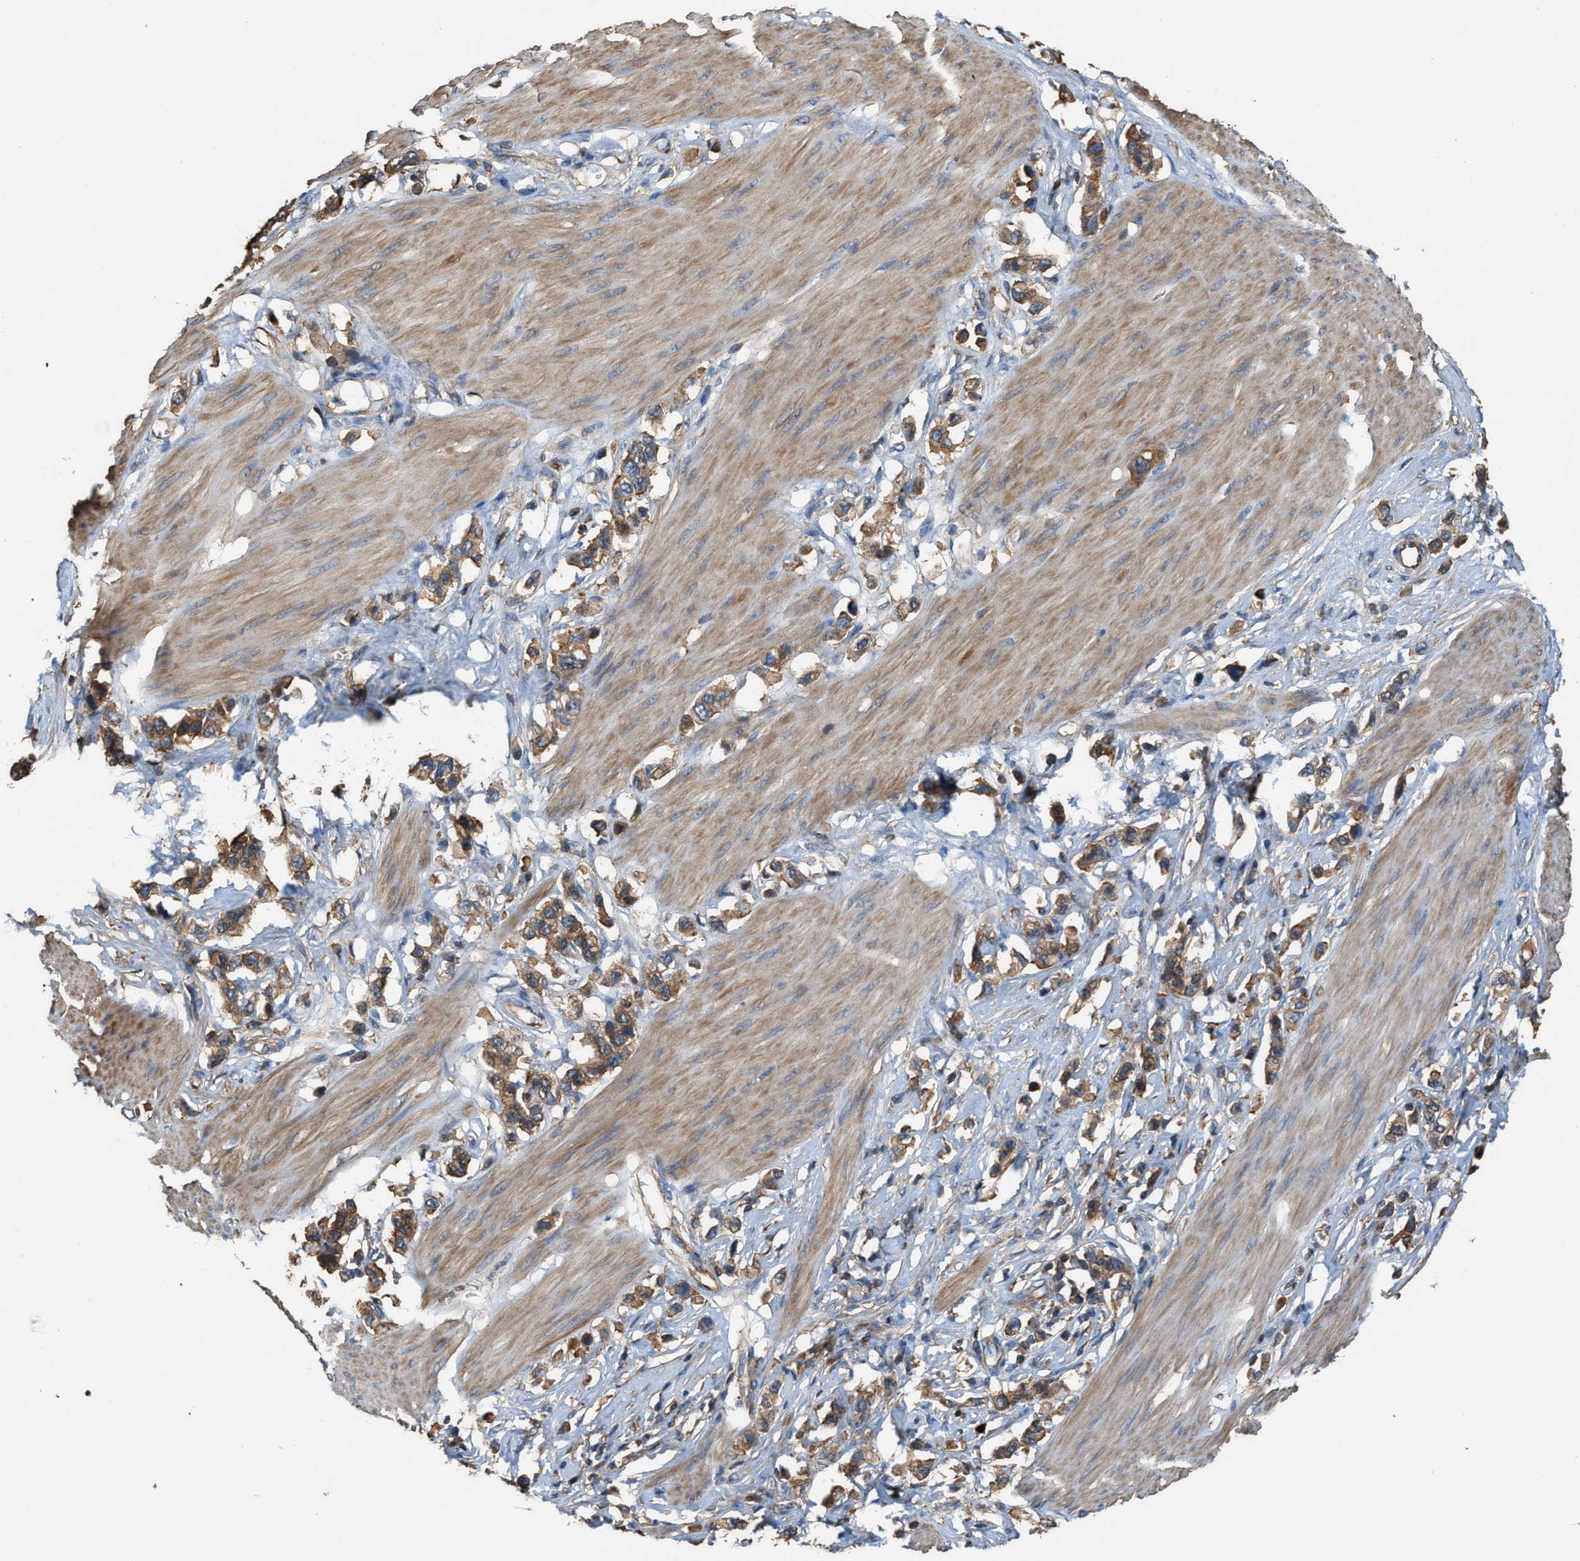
{"staining": {"intensity": "moderate", "quantity": ">75%", "location": "cytoplasmic/membranous"}, "tissue": "stomach cancer", "cell_type": "Tumor cells", "image_type": "cancer", "snomed": [{"axis": "morphology", "description": "Adenocarcinoma, NOS"}, {"axis": "topography", "description": "Stomach"}], "caption": "A micrograph showing moderate cytoplasmic/membranous expression in about >75% of tumor cells in stomach cancer, as visualized by brown immunohistochemical staining.", "gene": "ATIC", "patient": {"sex": "female", "age": 65}}